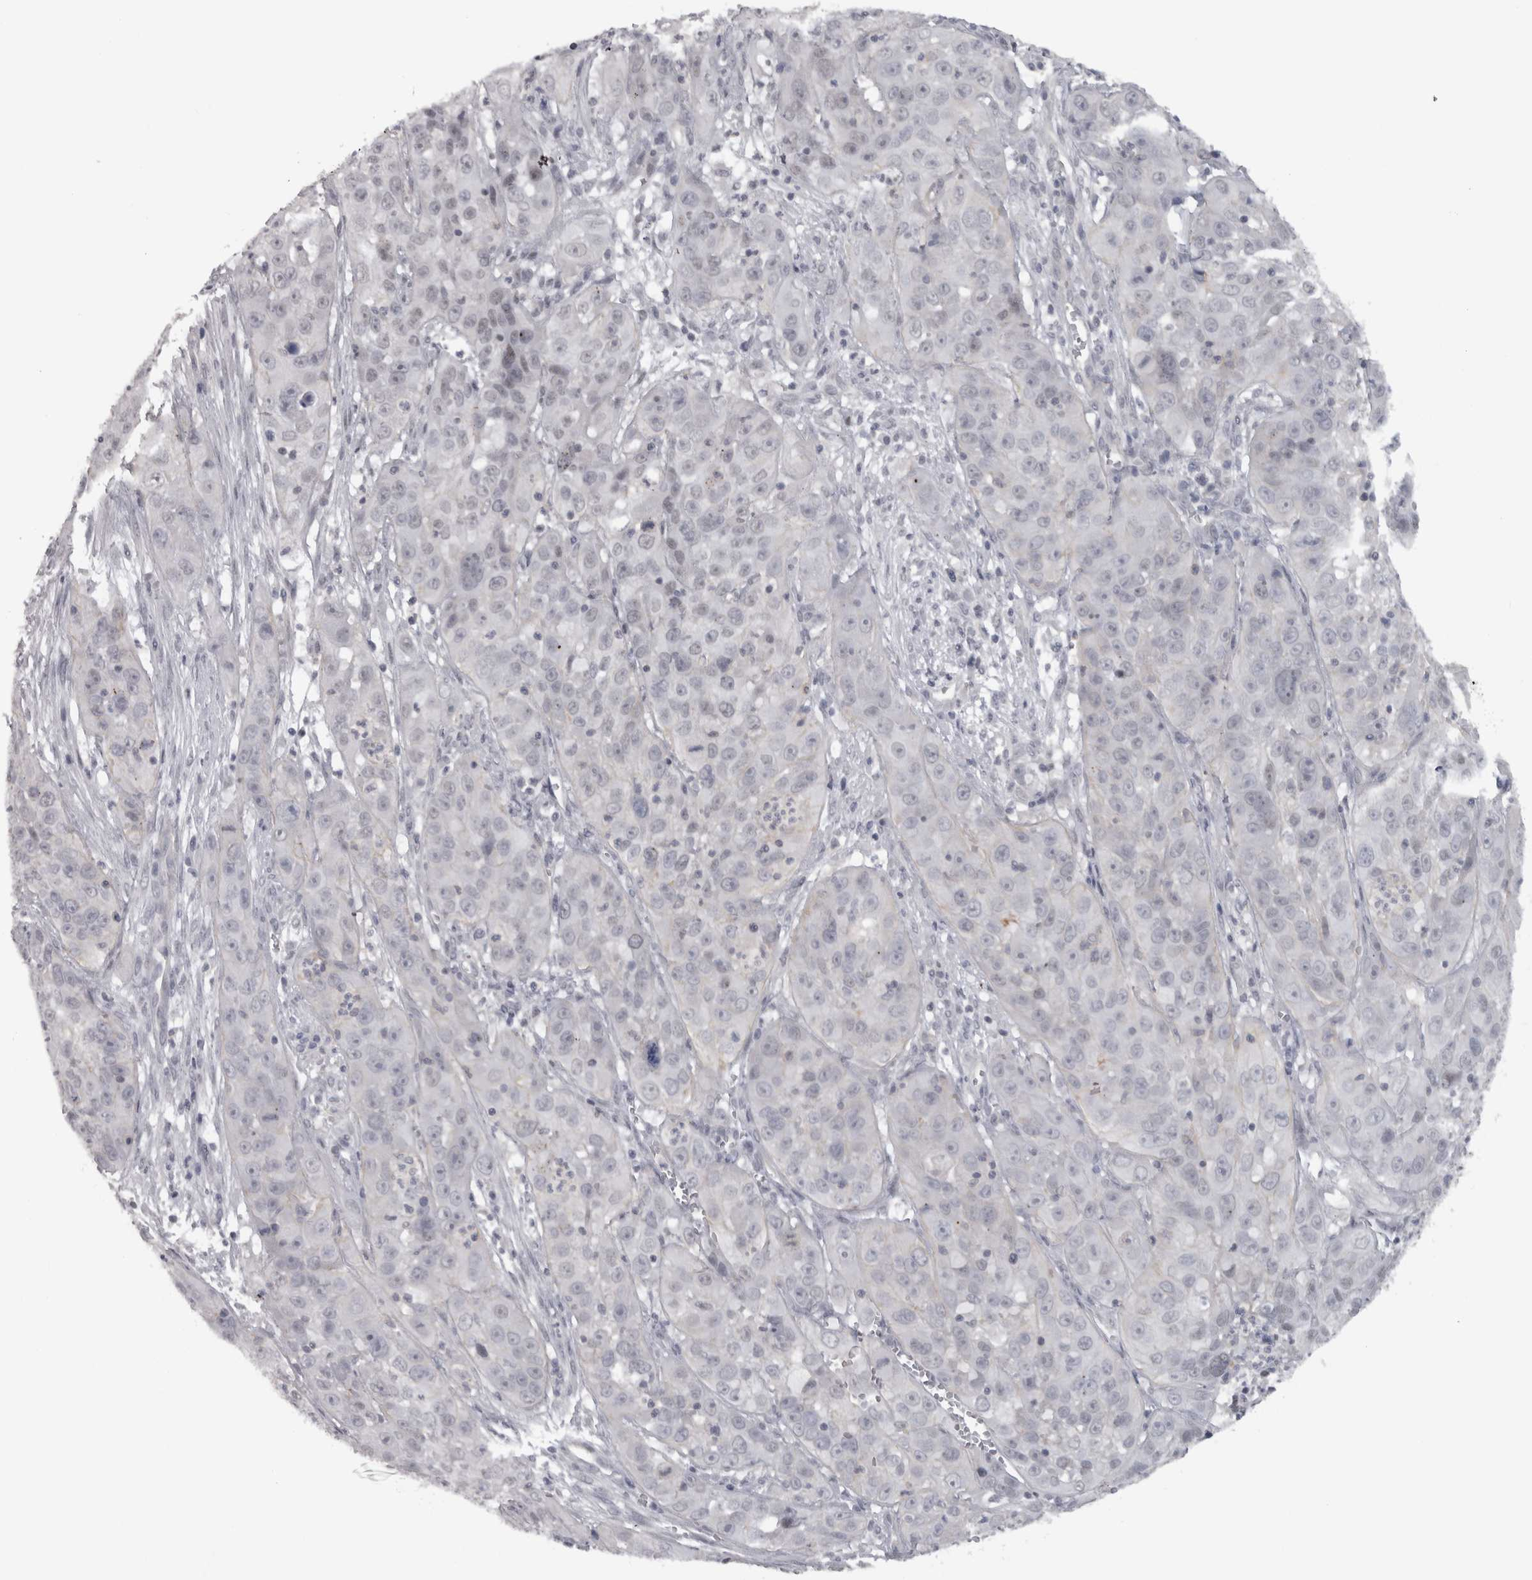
{"staining": {"intensity": "negative", "quantity": "none", "location": "none"}, "tissue": "cervical cancer", "cell_type": "Tumor cells", "image_type": "cancer", "snomed": [{"axis": "morphology", "description": "Squamous cell carcinoma, NOS"}, {"axis": "topography", "description": "Cervix"}], "caption": "Immunohistochemistry (IHC) histopathology image of squamous cell carcinoma (cervical) stained for a protein (brown), which displays no staining in tumor cells.", "gene": "PPP1R12B", "patient": {"sex": "female", "age": 32}}